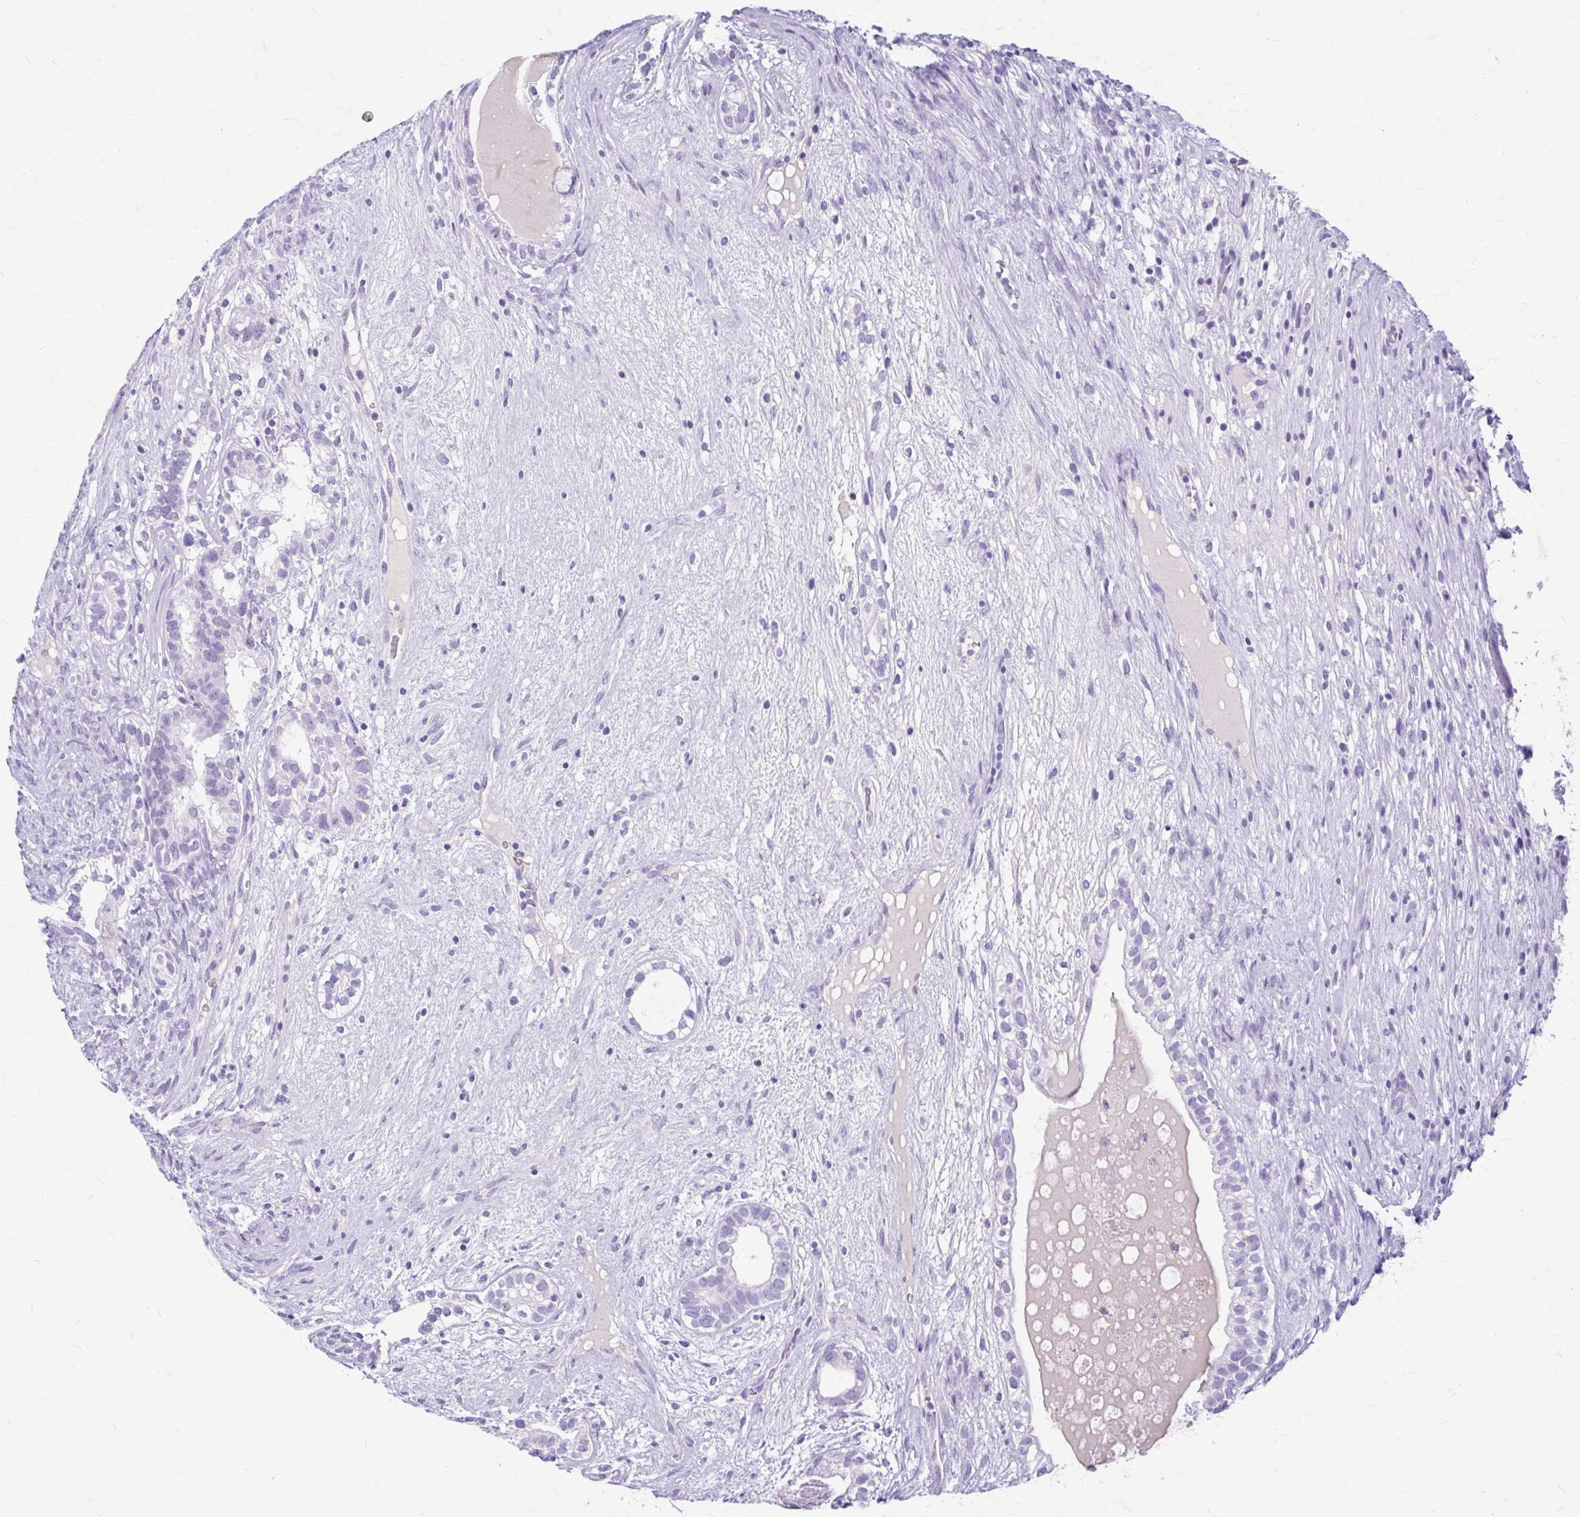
{"staining": {"intensity": "negative", "quantity": "none", "location": "none"}, "tissue": "testis cancer", "cell_type": "Tumor cells", "image_type": "cancer", "snomed": [{"axis": "morphology", "description": "Seminoma, NOS"}, {"axis": "morphology", "description": "Carcinoma, Embryonal, NOS"}, {"axis": "topography", "description": "Testis"}], "caption": "Tumor cells are negative for protein expression in human testis cancer.", "gene": "KLHDC7A", "patient": {"sex": "male", "age": 41}}